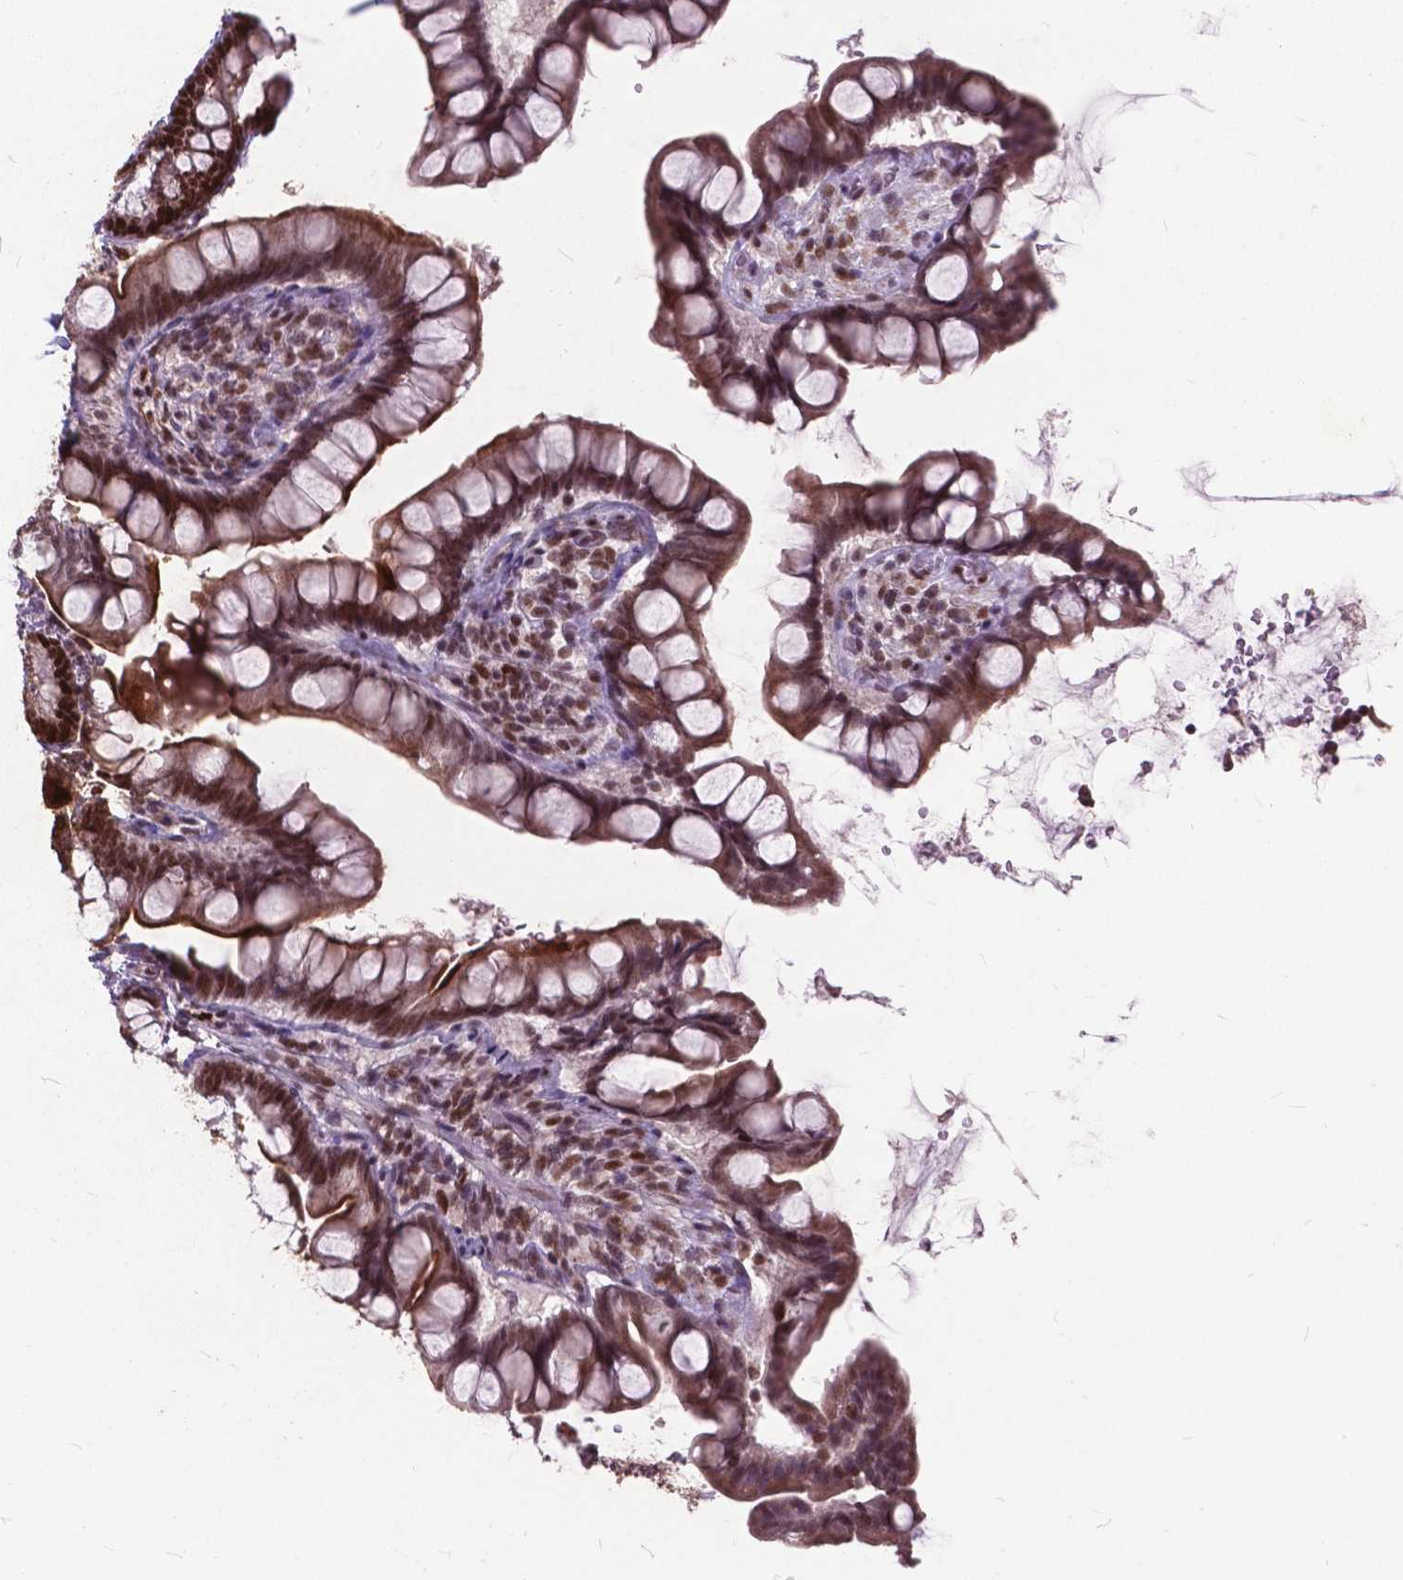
{"staining": {"intensity": "strong", "quantity": "25%-75%", "location": "cytoplasmic/membranous,nuclear"}, "tissue": "small intestine", "cell_type": "Glandular cells", "image_type": "normal", "snomed": [{"axis": "morphology", "description": "Normal tissue, NOS"}, {"axis": "topography", "description": "Small intestine"}], "caption": "Small intestine stained with immunohistochemistry (IHC) shows strong cytoplasmic/membranous,nuclear expression in about 25%-75% of glandular cells.", "gene": "MSH2", "patient": {"sex": "male", "age": 70}}